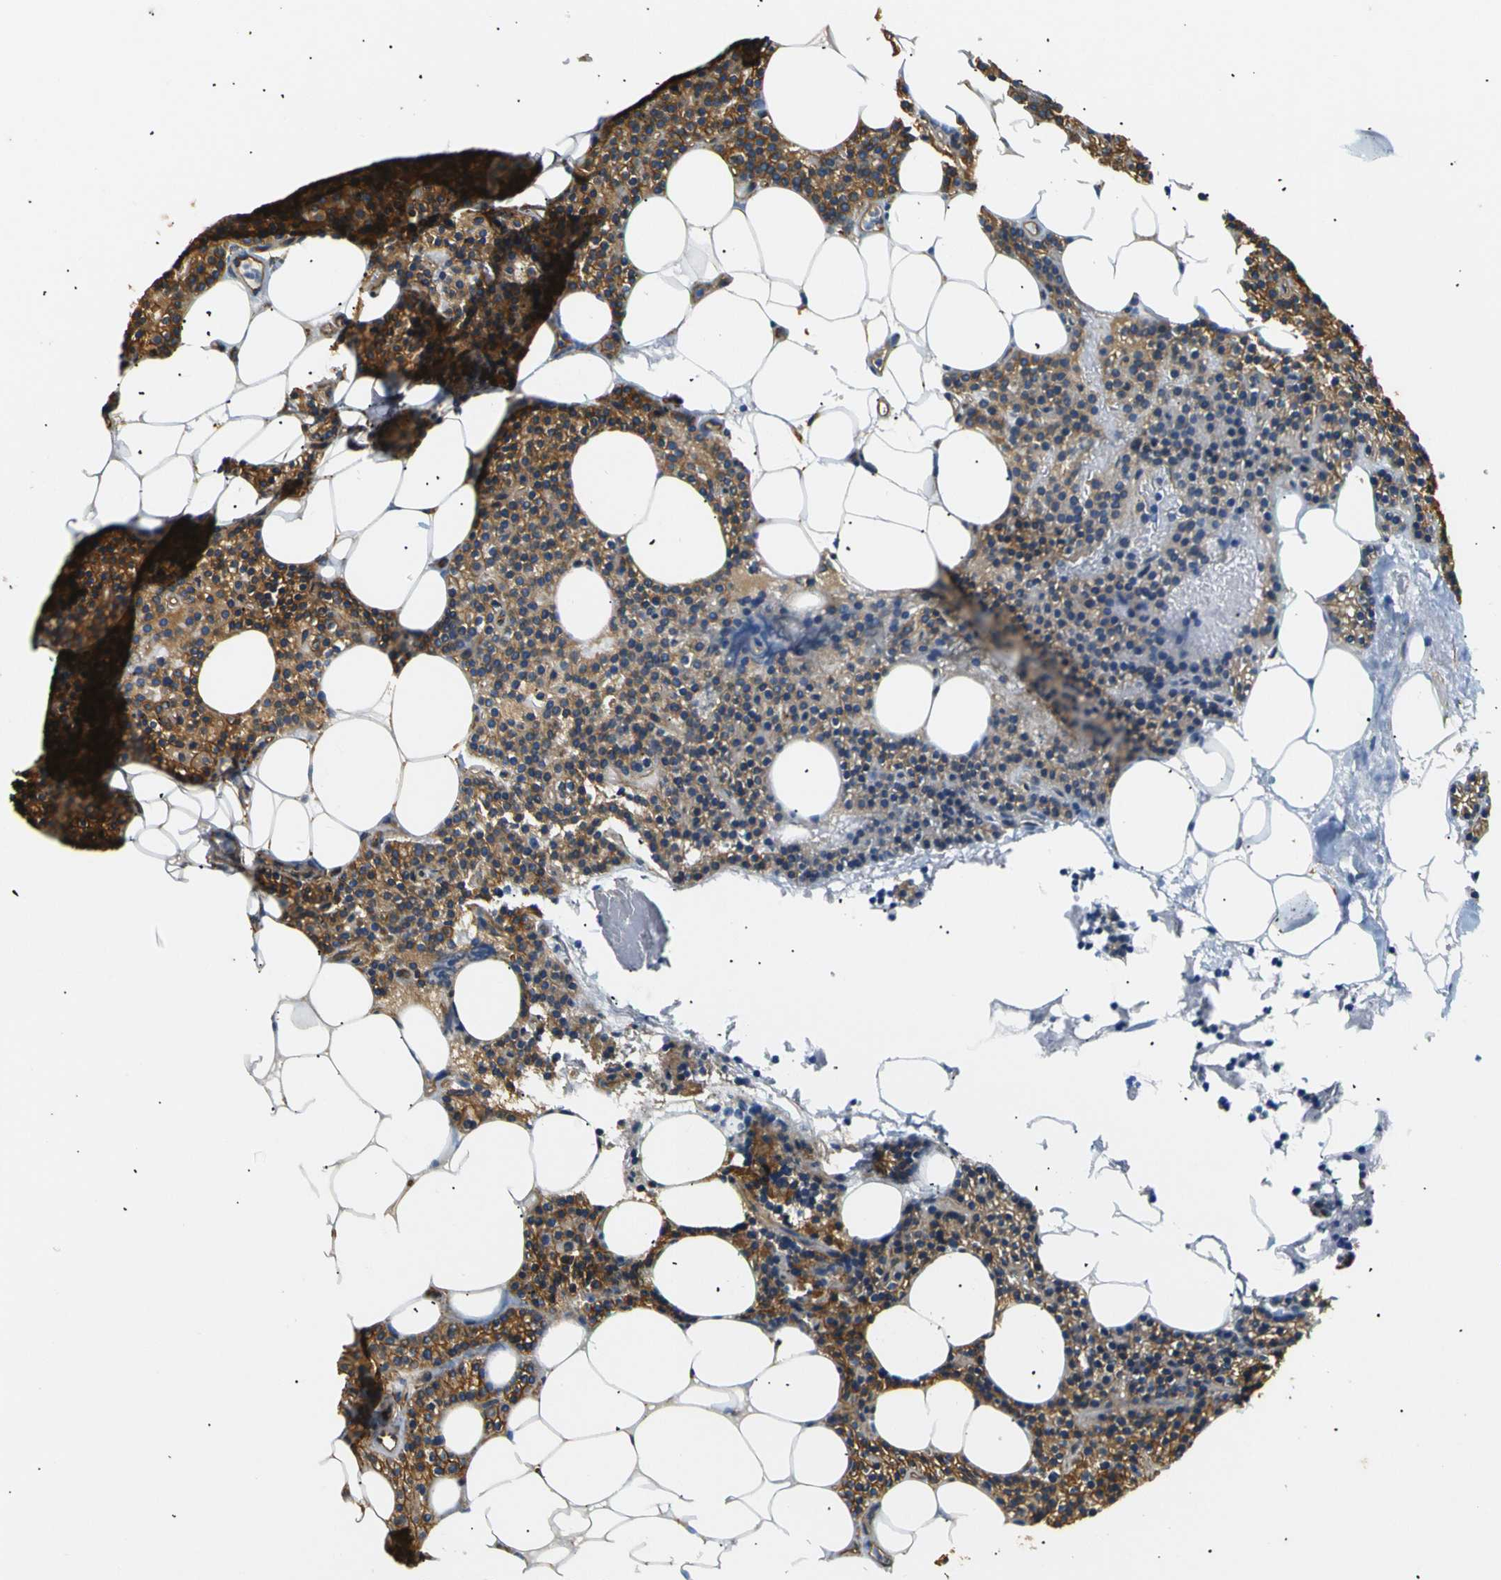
{"staining": {"intensity": "strong", "quantity": ">75%", "location": "cytoplasmic/membranous"}, "tissue": "parathyroid gland", "cell_type": "Glandular cells", "image_type": "normal", "snomed": [{"axis": "morphology", "description": "Normal tissue, NOS"}, {"axis": "morphology", "description": "Adenoma, NOS"}, {"axis": "topography", "description": "Parathyroid gland"}], "caption": "Protein analysis of unremarkable parathyroid gland exhibits strong cytoplasmic/membranous positivity in about >75% of glandular cells. Nuclei are stained in blue.", "gene": "SPTBN1", "patient": {"sex": "female", "age": 51}}